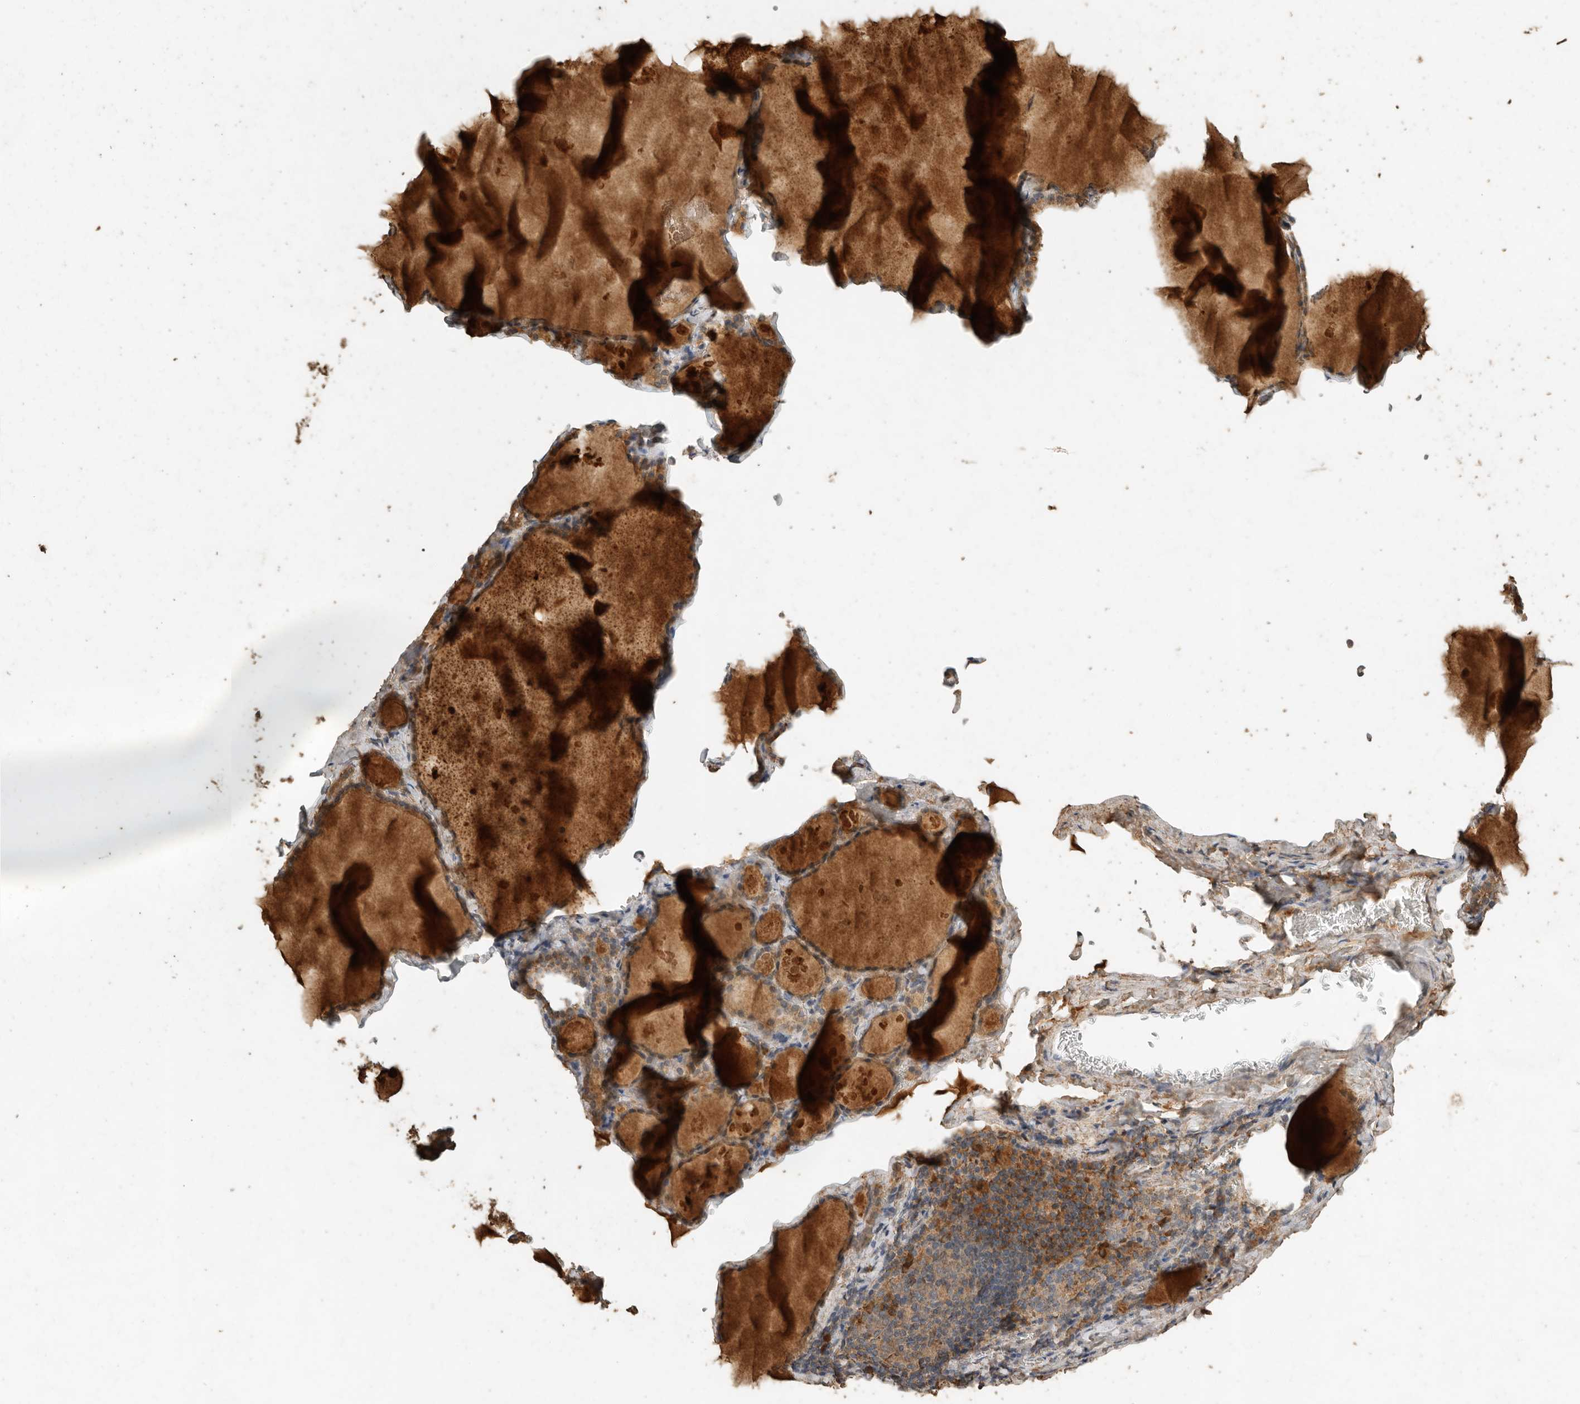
{"staining": {"intensity": "moderate", "quantity": ">75%", "location": "cytoplasmic/membranous"}, "tissue": "thyroid gland", "cell_type": "Glandular cells", "image_type": "normal", "snomed": [{"axis": "morphology", "description": "Normal tissue, NOS"}, {"axis": "topography", "description": "Thyroid gland"}], "caption": "Unremarkable thyroid gland displays moderate cytoplasmic/membranous positivity in approximately >75% of glandular cells, visualized by immunohistochemistry.", "gene": "CTF1", "patient": {"sex": "male", "age": 56}}